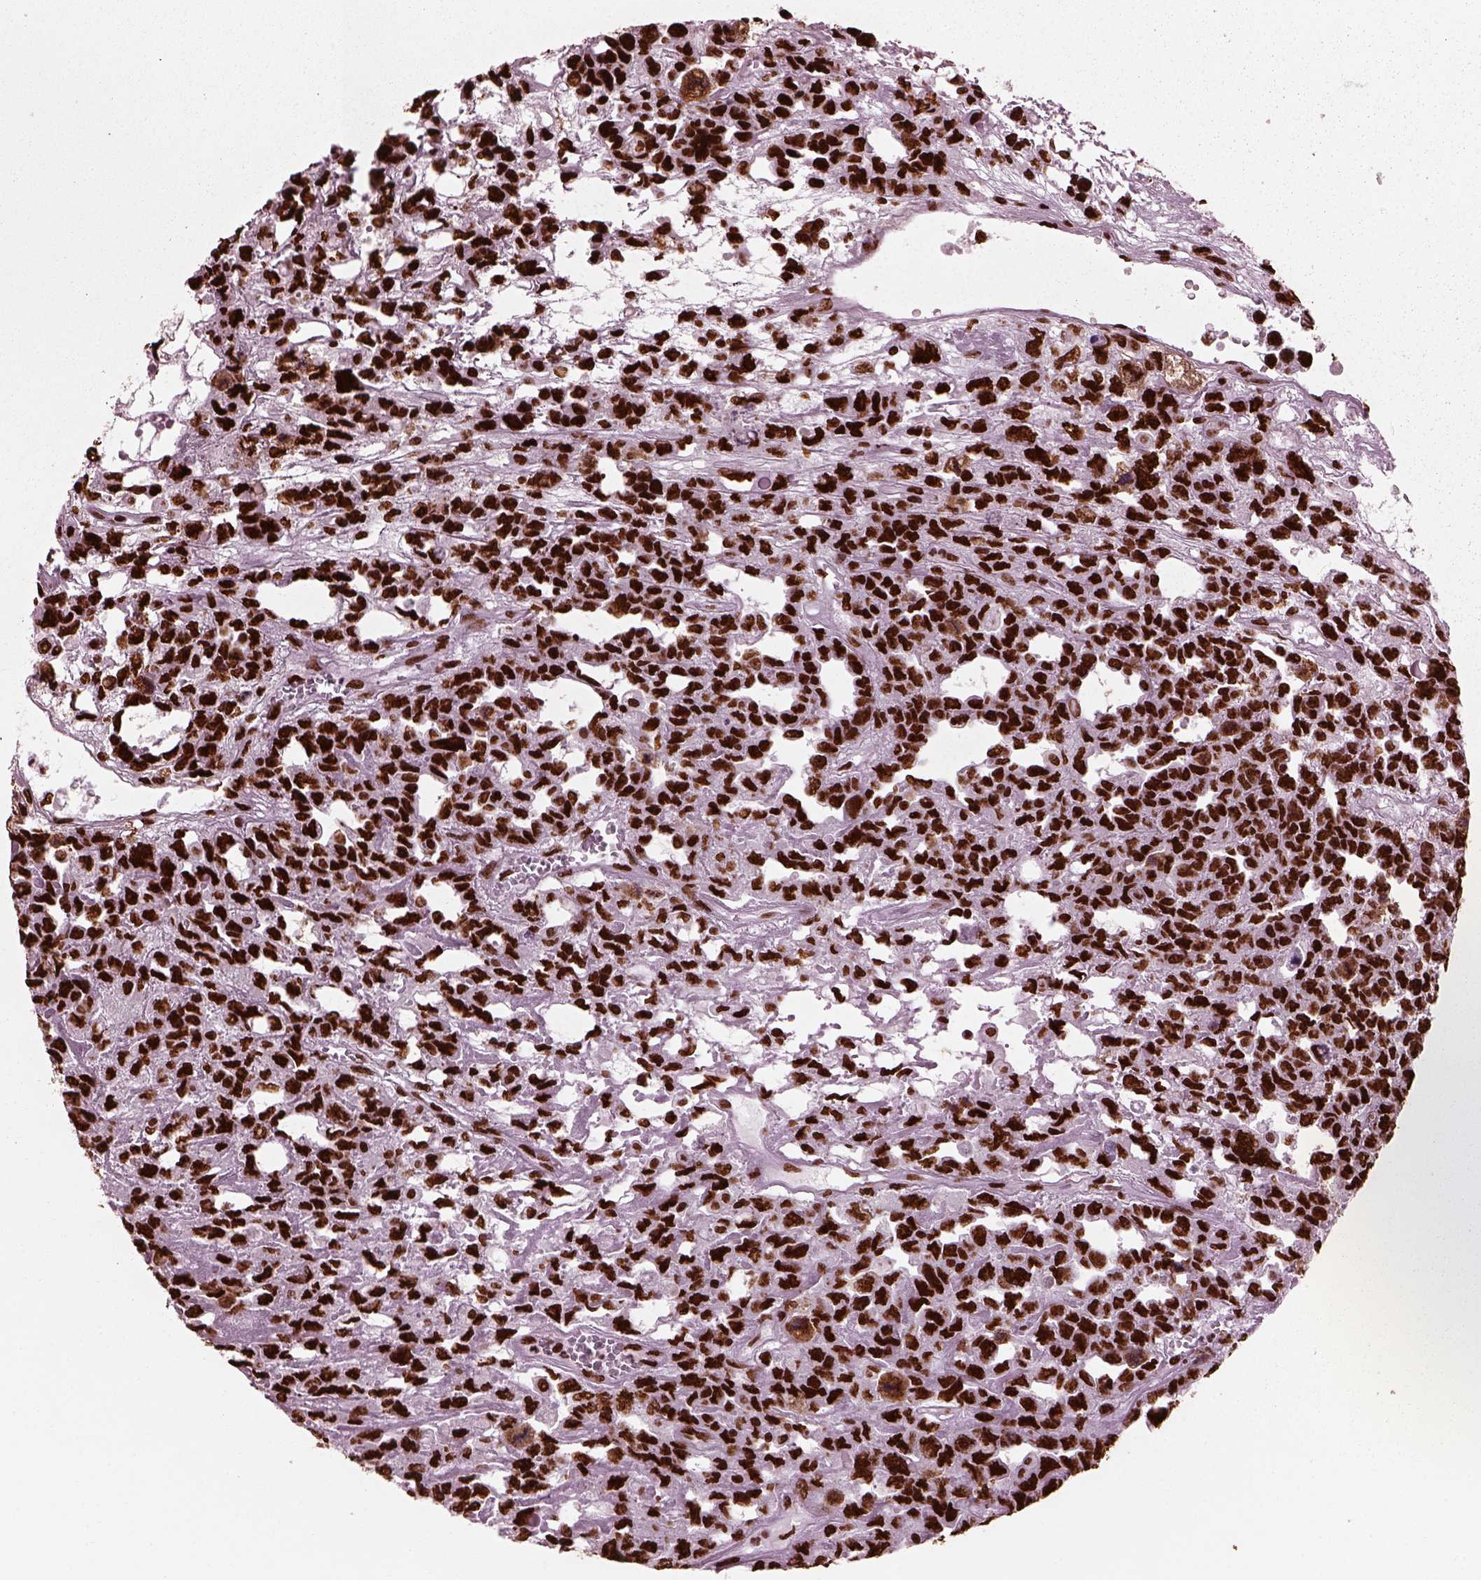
{"staining": {"intensity": "strong", "quantity": ">75%", "location": "nuclear"}, "tissue": "testis cancer", "cell_type": "Tumor cells", "image_type": "cancer", "snomed": [{"axis": "morphology", "description": "Seminoma, NOS"}, {"axis": "topography", "description": "Testis"}], "caption": "A photomicrograph of human testis cancer stained for a protein reveals strong nuclear brown staining in tumor cells.", "gene": "CBFA2T3", "patient": {"sex": "male", "age": 52}}